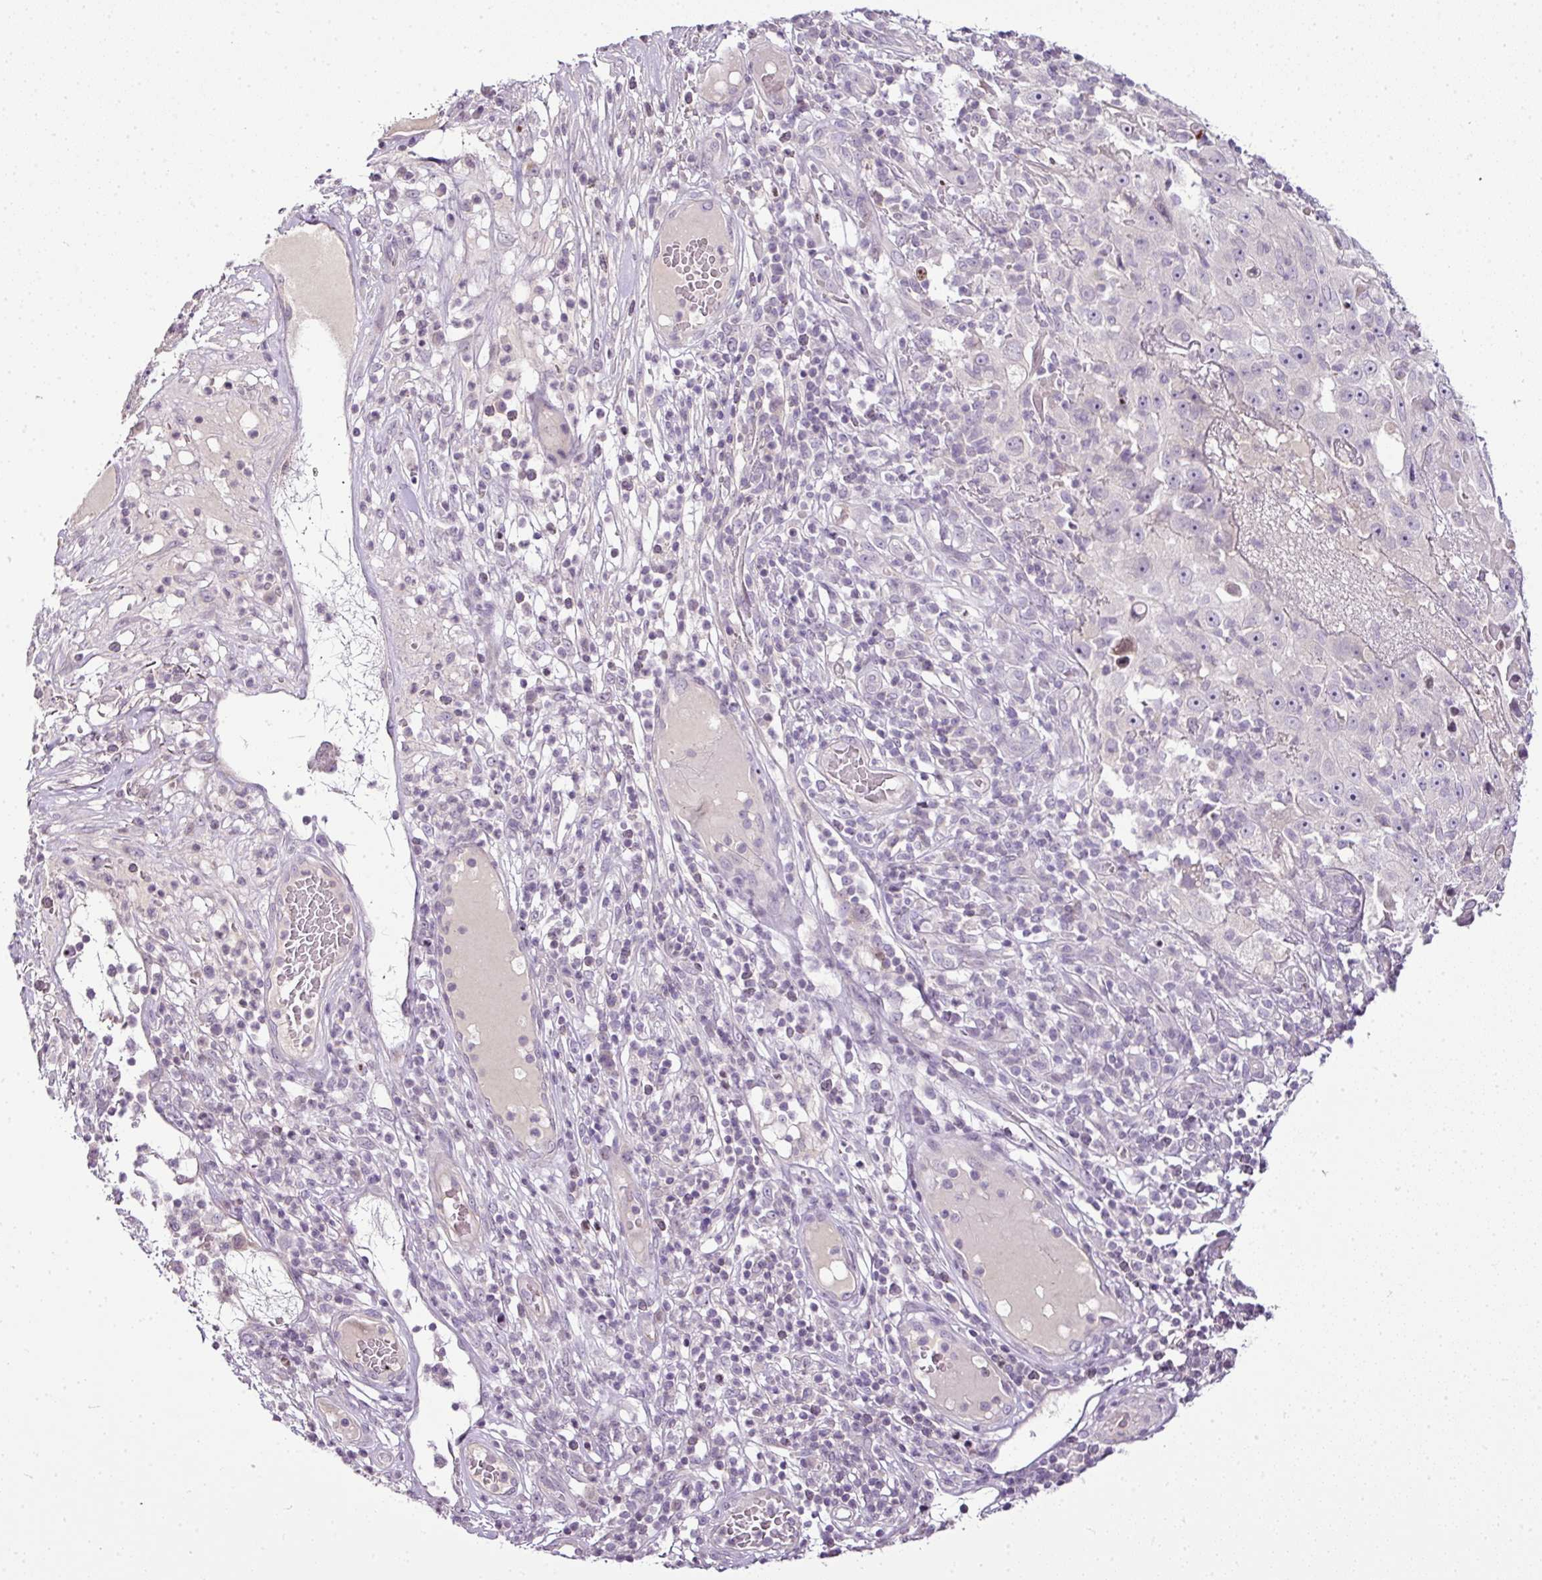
{"staining": {"intensity": "negative", "quantity": "none", "location": "none"}, "tissue": "skin cancer", "cell_type": "Tumor cells", "image_type": "cancer", "snomed": [{"axis": "morphology", "description": "Squamous cell carcinoma, NOS"}, {"axis": "topography", "description": "Skin"}], "caption": "This is an immunohistochemistry image of skin cancer. There is no expression in tumor cells.", "gene": "TEX30", "patient": {"sex": "female", "age": 87}}